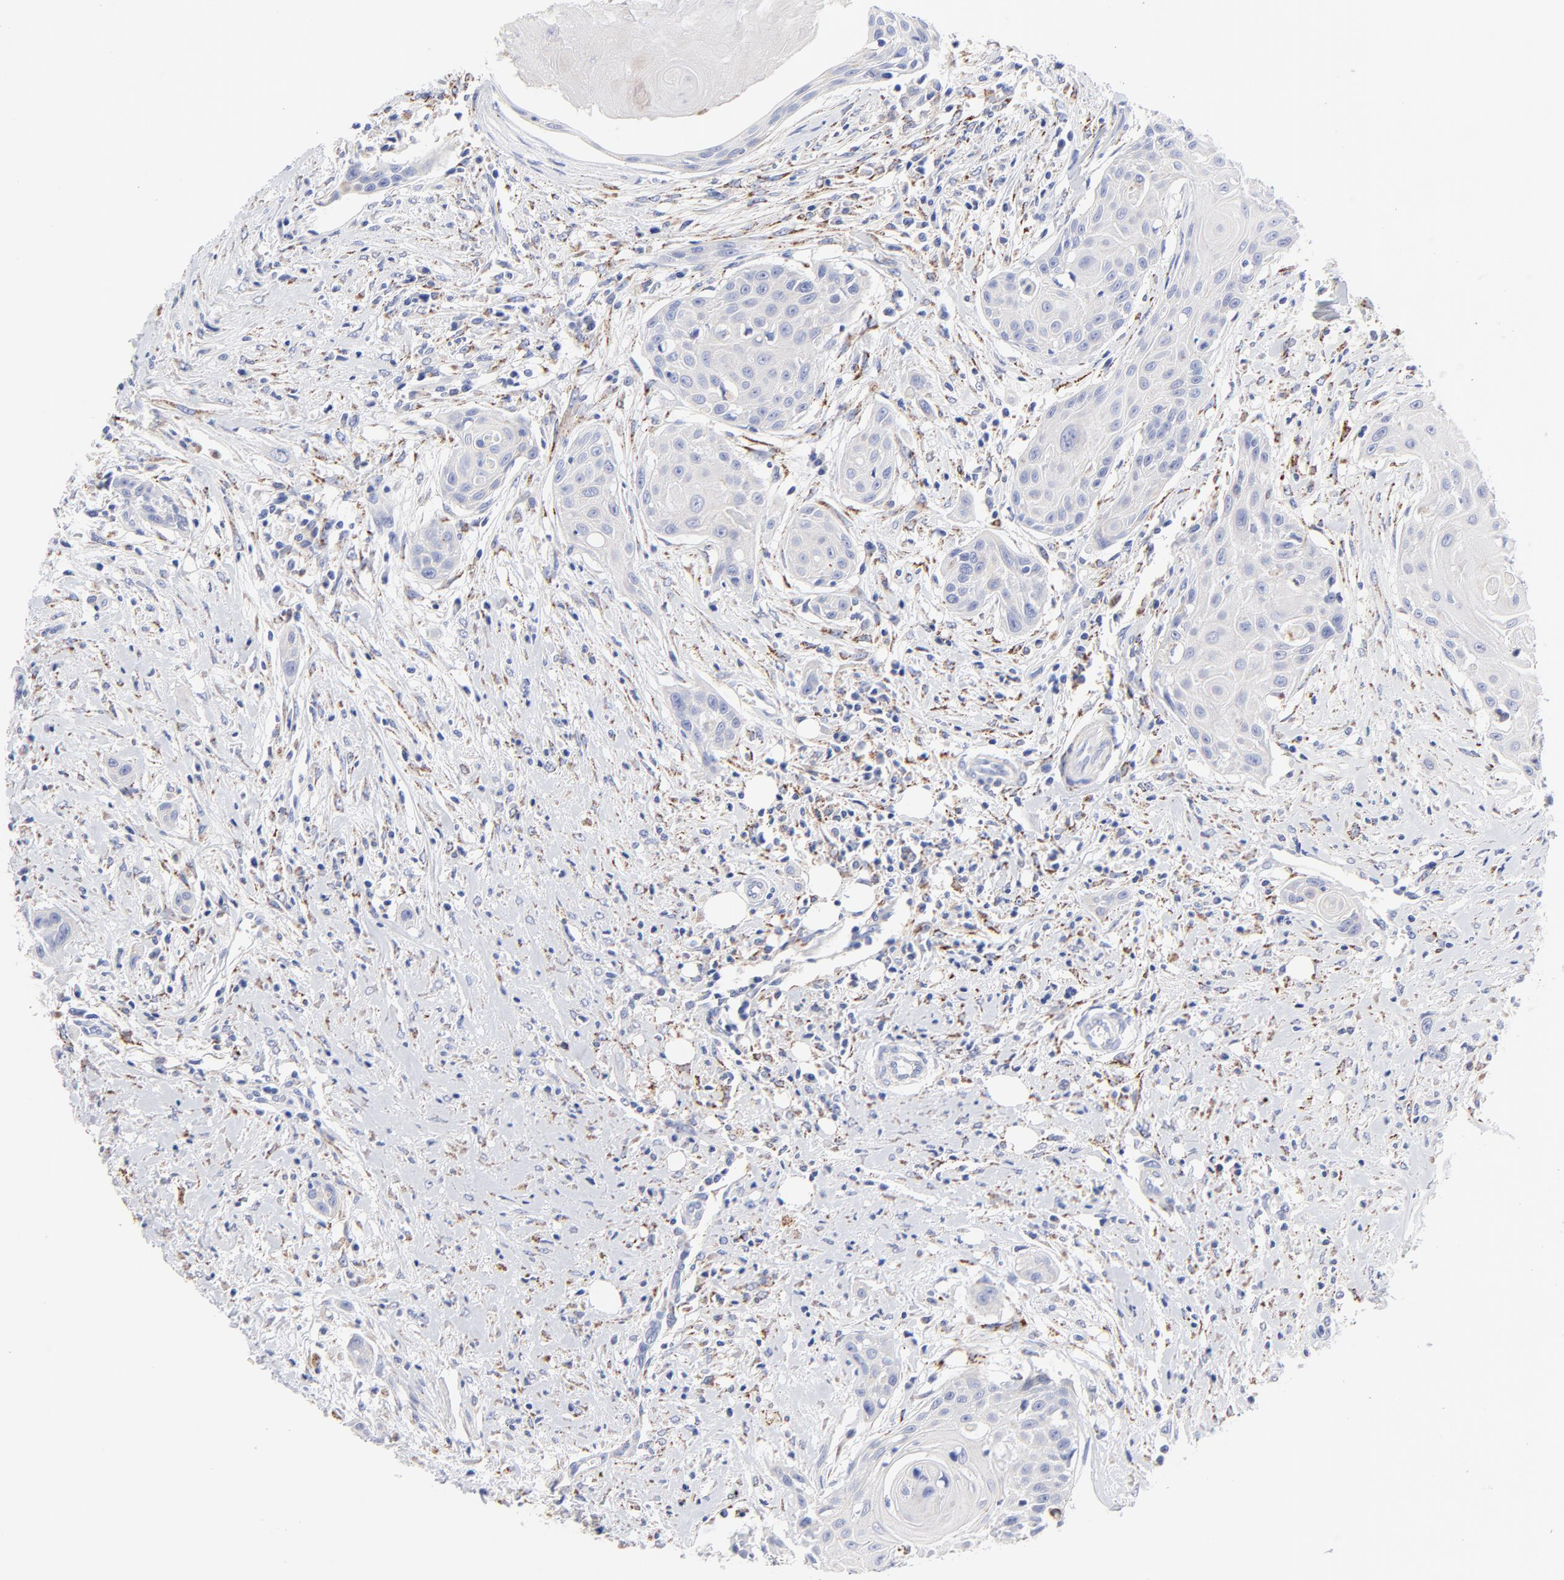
{"staining": {"intensity": "negative", "quantity": "none", "location": "none"}, "tissue": "head and neck cancer", "cell_type": "Tumor cells", "image_type": "cancer", "snomed": [{"axis": "morphology", "description": "Squamous cell carcinoma, NOS"}, {"axis": "morphology", "description": "Squamous cell carcinoma, metastatic, NOS"}, {"axis": "topography", "description": "Lymph node"}, {"axis": "topography", "description": "Salivary gland"}, {"axis": "topography", "description": "Head-Neck"}], "caption": "An image of head and neck cancer stained for a protein displays no brown staining in tumor cells.", "gene": "FBXO10", "patient": {"sex": "female", "age": 74}}